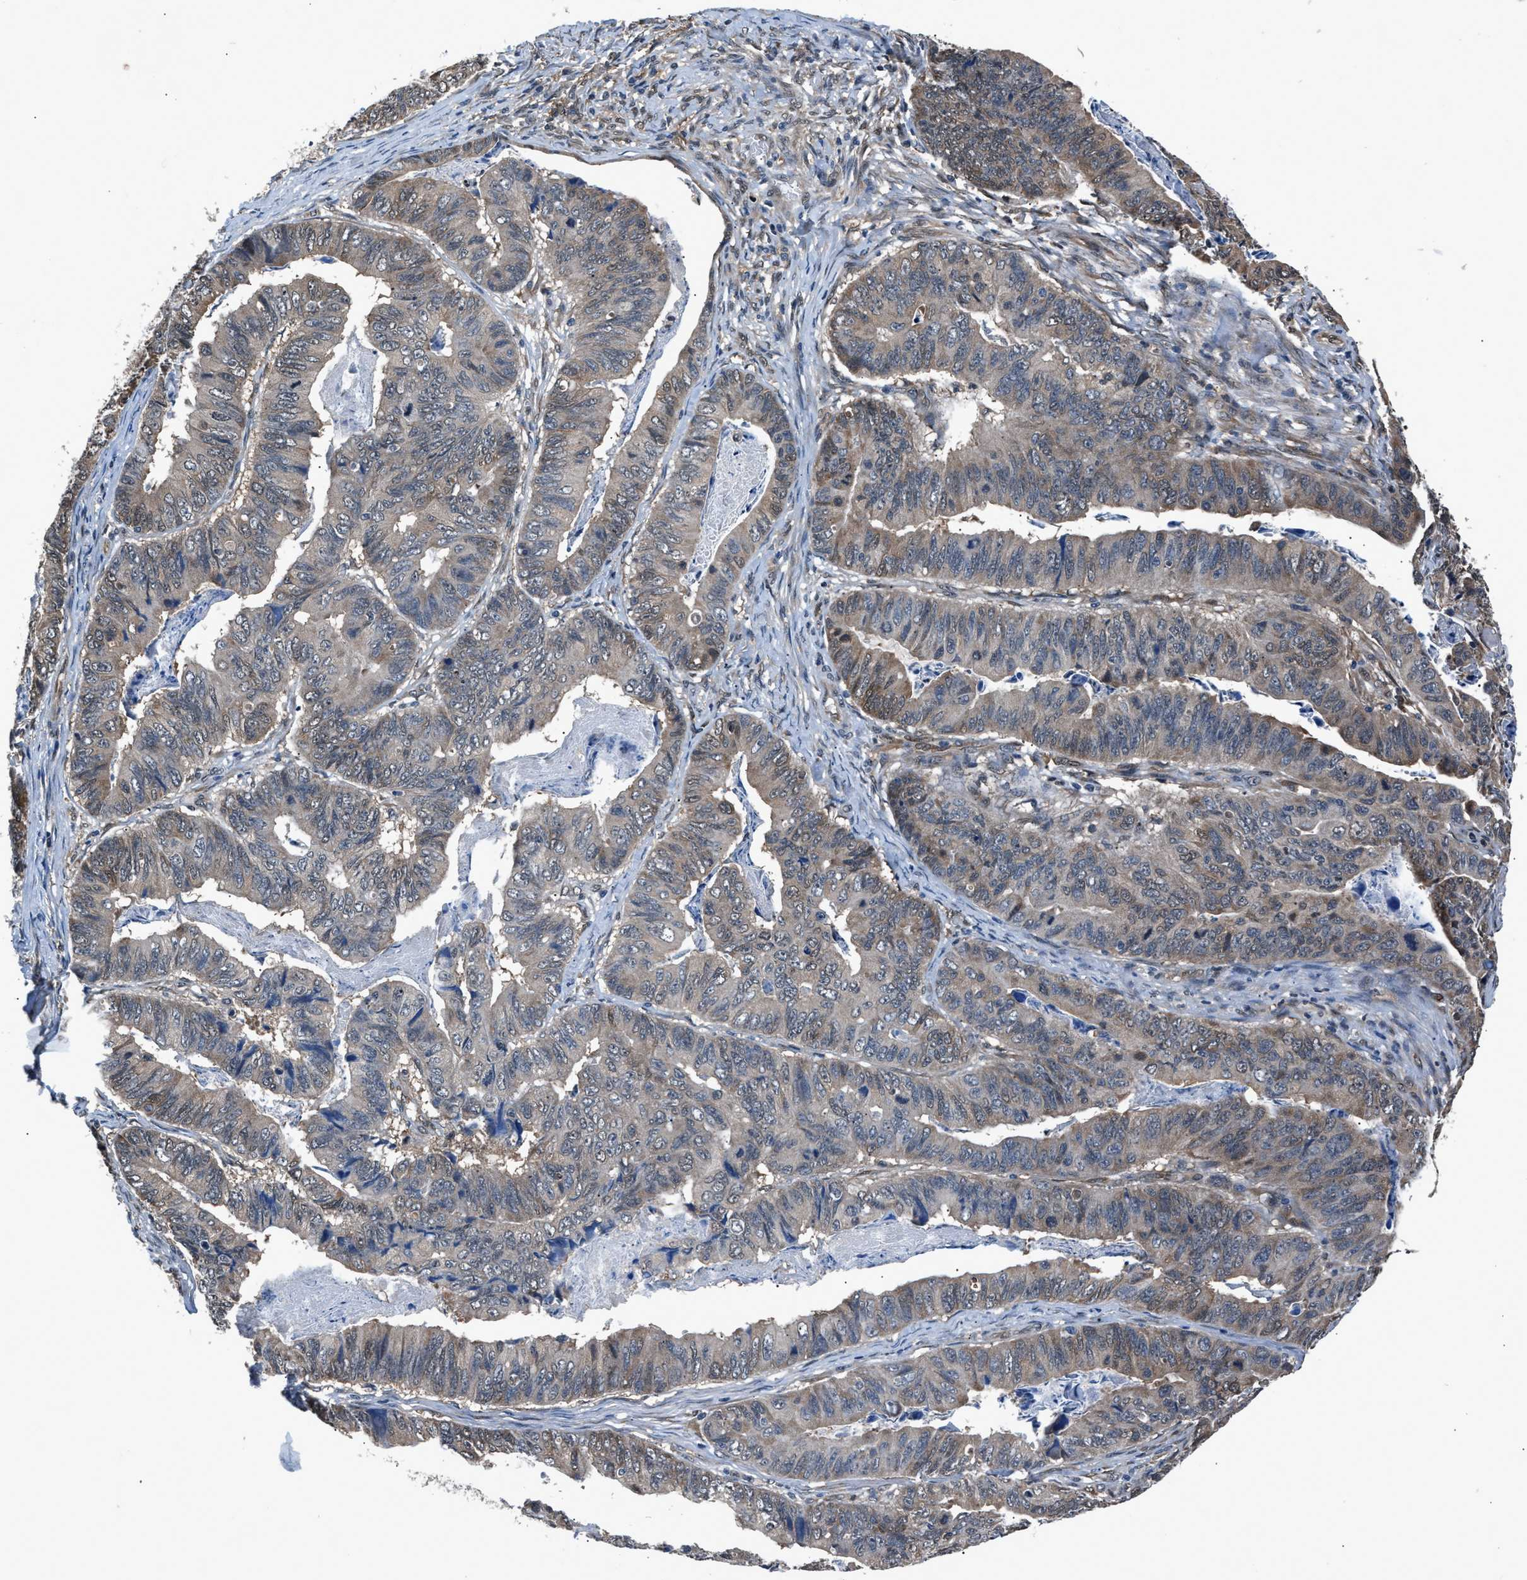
{"staining": {"intensity": "weak", "quantity": "25%-75%", "location": "cytoplasmic/membranous"}, "tissue": "stomach cancer", "cell_type": "Tumor cells", "image_type": "cancer", "snomed": [{"axis": "morphology", "description": "Adenocarcinoma, NOS"}, {"axis": "topography", "description": "Stomach, lower"}], "caption": "Adenocarcinoma (stomach) stained for a protein (brown) displays weak cytoplasmic/membranous positive positivity in about 25%-75% of tumor cells.", "gene": "TP53I3", "patient": {"sex": "male", "age": 77}}